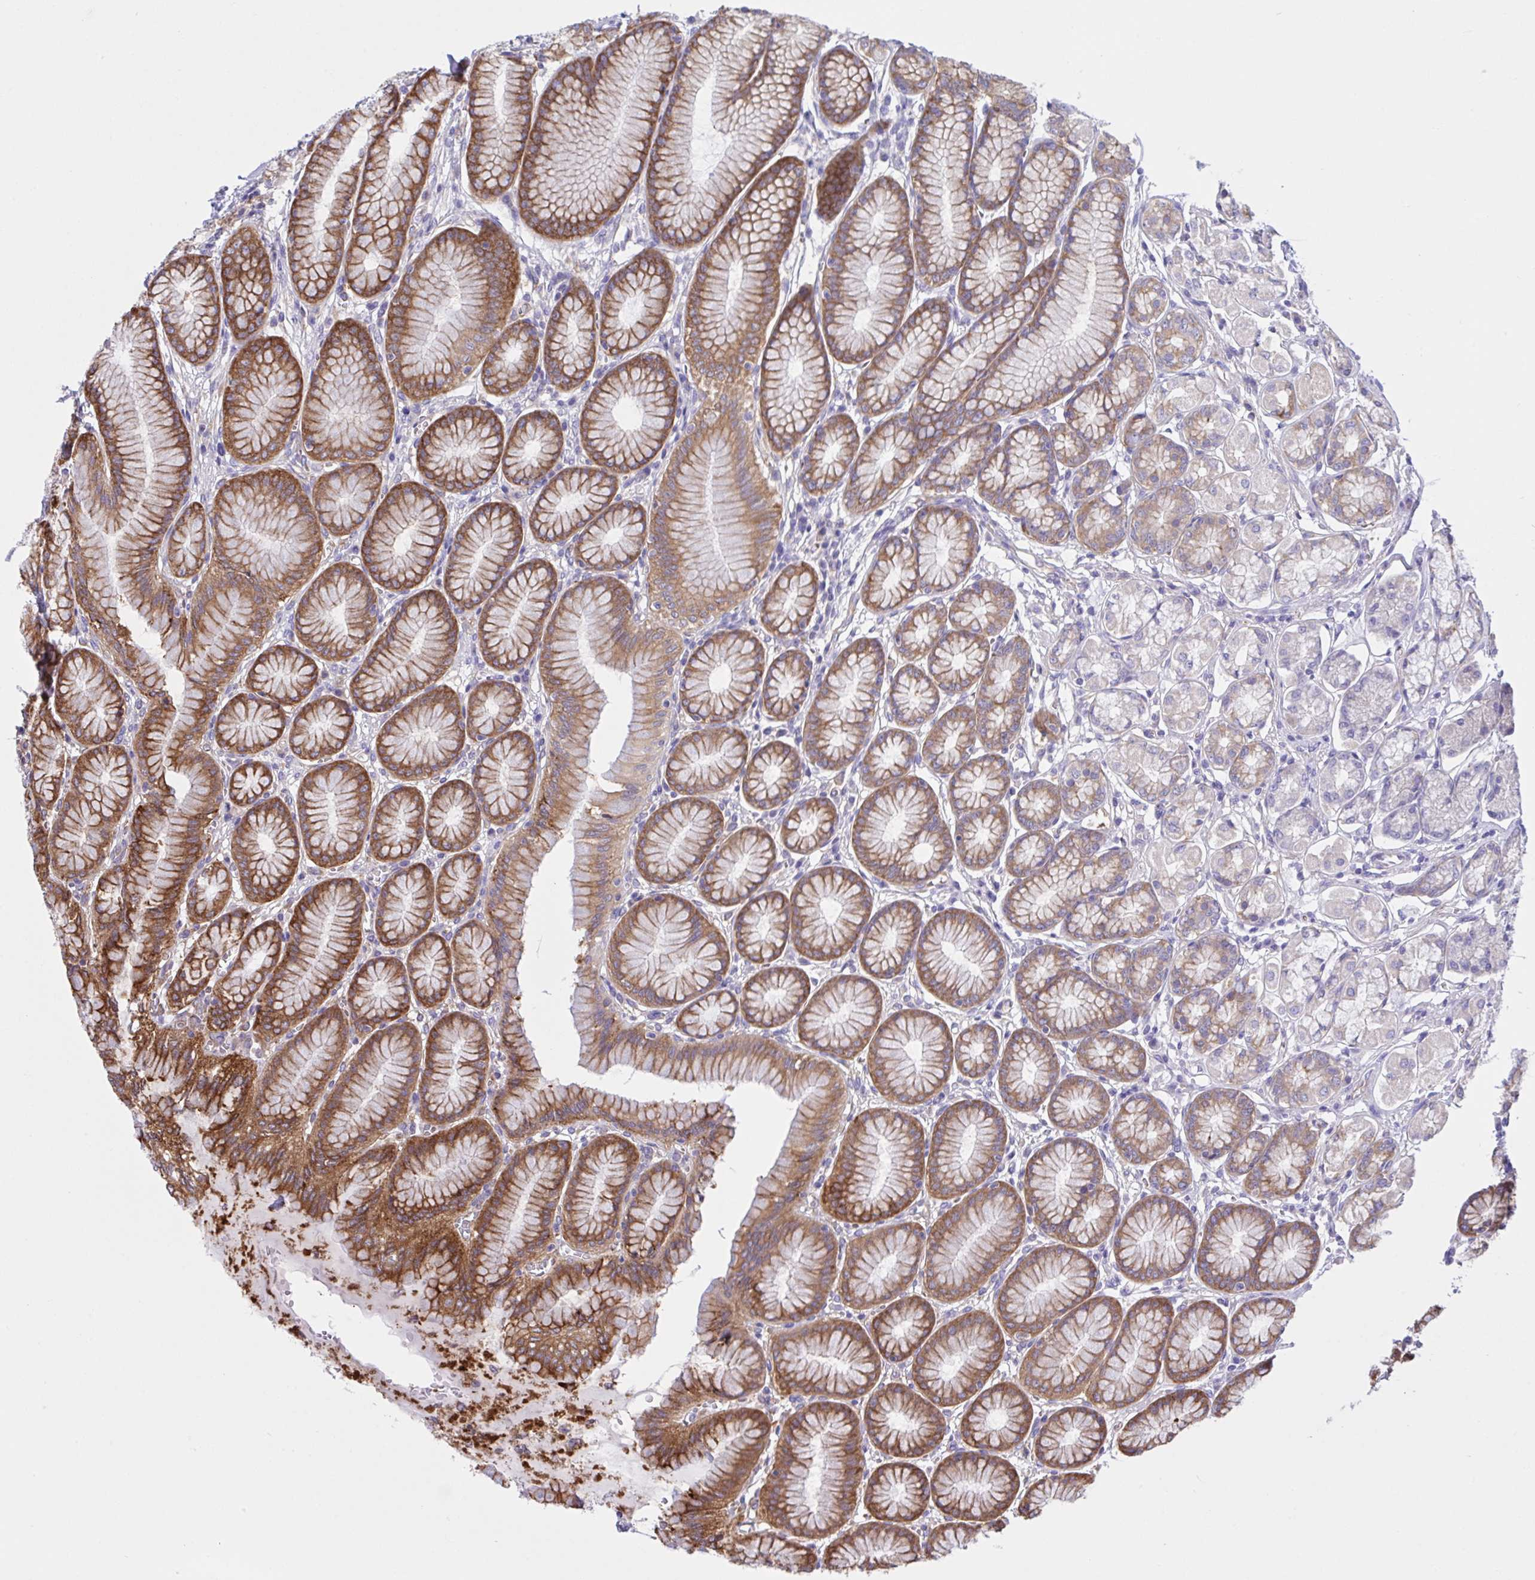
{"staining": {"intensity": "strong", "quantity": "25%-75%", "location": "cytoplasmic/membranous"}, "tissue": "stomach", "cell_type": "Glandular cells", "image_type": "normal", "snomed": [{"axis": "morphology", "description": "Normal tissue, NOS"}, {"axis": "topography", "description": "Stomach"}, {"axis": "topography", "description": "Stomach, lower"}], "caption": "High-magnification brightfield microscopy of normal stomach stained with DAB (brown) and counterstained with hematoxylin (blue). glandular cells exhibit strong cytoplasmic/membranous staining is seen in about25%-75% of cells.", "gene": "OR51M1", "patient": {"sex": "male", "age": 76}}